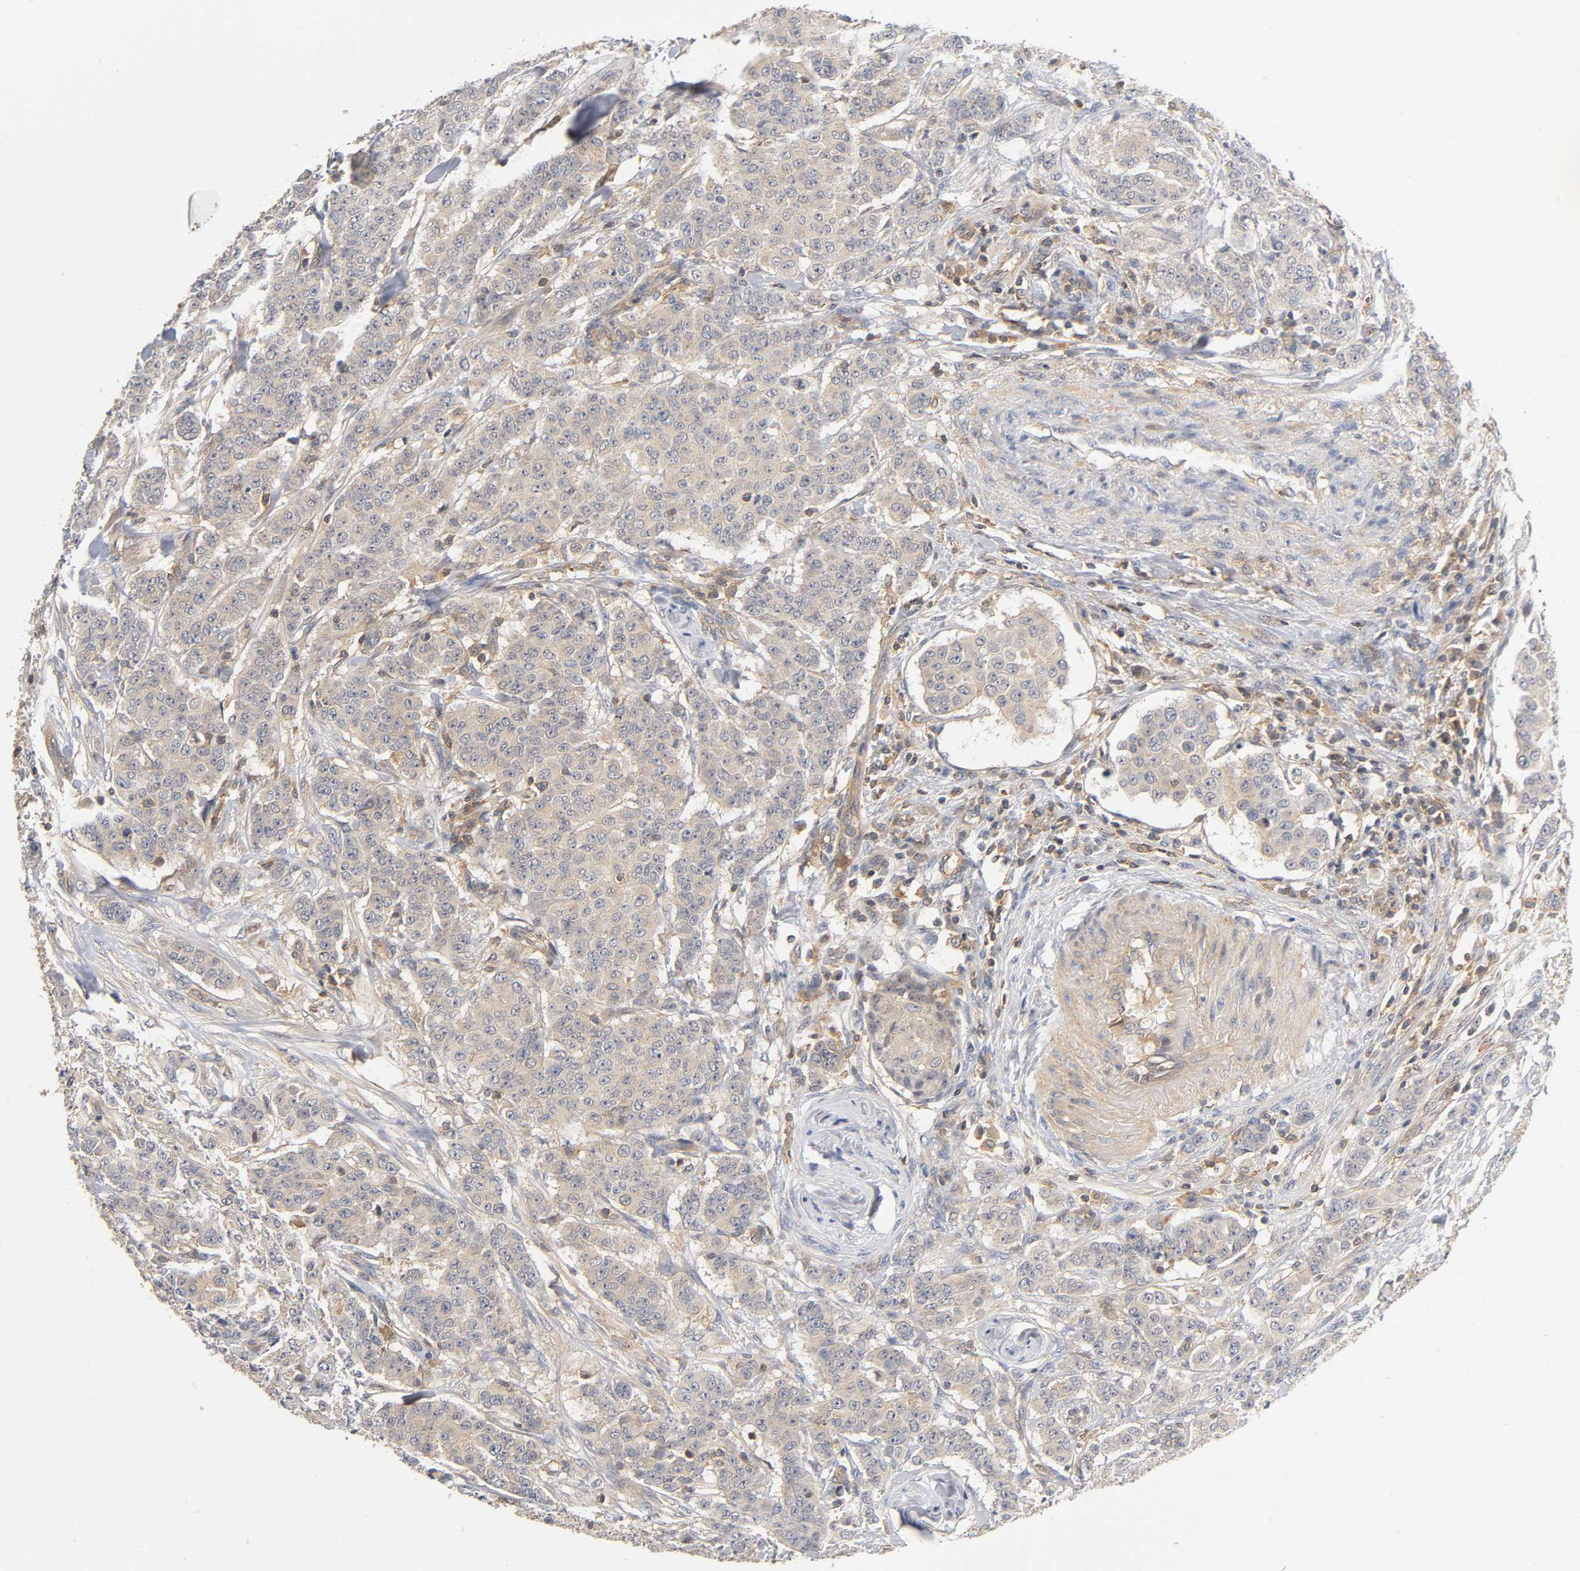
{"staining": {"intensity": "moderate", "quantity": ">75%", "location": "cytoplasmic/membranous"}, "tissue": "breast cancer", "cell_type": "Tumor cells", "image_type": "cancer", "snomed": [{"axis": "morphology", "description": "Duct carcinoma"}, {"axis": "topography", "description": "Breast"}], "caption": "Protein expression analysis of human breast intraductal carcinoma reveals moderate cytoplasmic/membranous expression in about >75% of tumor cells.", "gene": "ACTR2", "patient": {"sex": "female", "age": 40}}